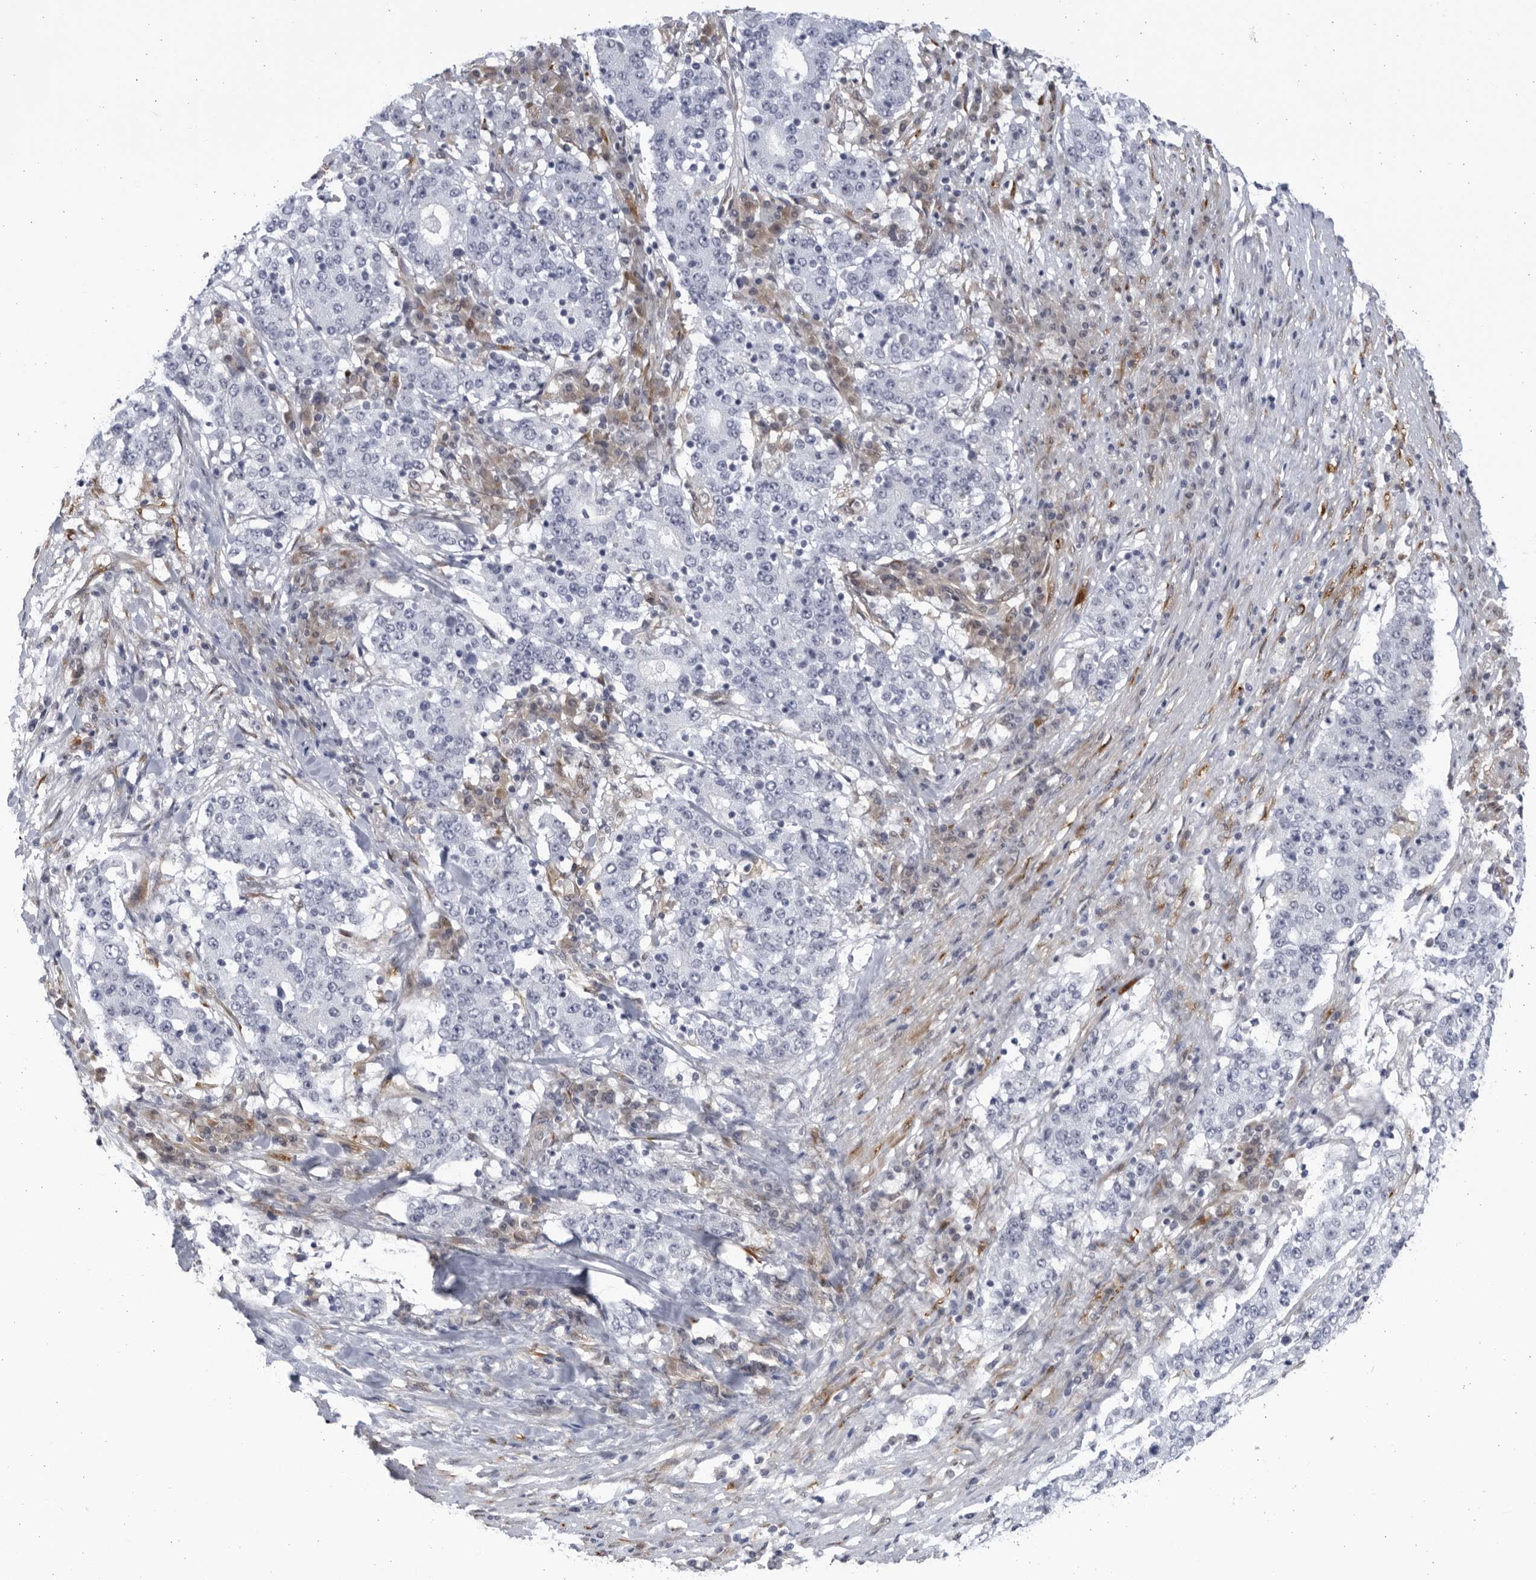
{"staining": {"intensity": "negative", "quantity": "none", "location": "none"}, "tissue": "stomach cancer", "cell_type": "Tumor cells", "image_type": "cancer", "snomed": [{"axis": "morphology", "description": "Adenocarcinoma, NOS"}, {"axis": "topography", "description": "Stomach"}], "caption": "High power microscopy photomicrograph of an IHC histopathology image of stomach adenocarcinoma, revealing no significant staining in tumor cells.", "gene": "BMP2K", "patient": {"sex": "male", "age": 59}}